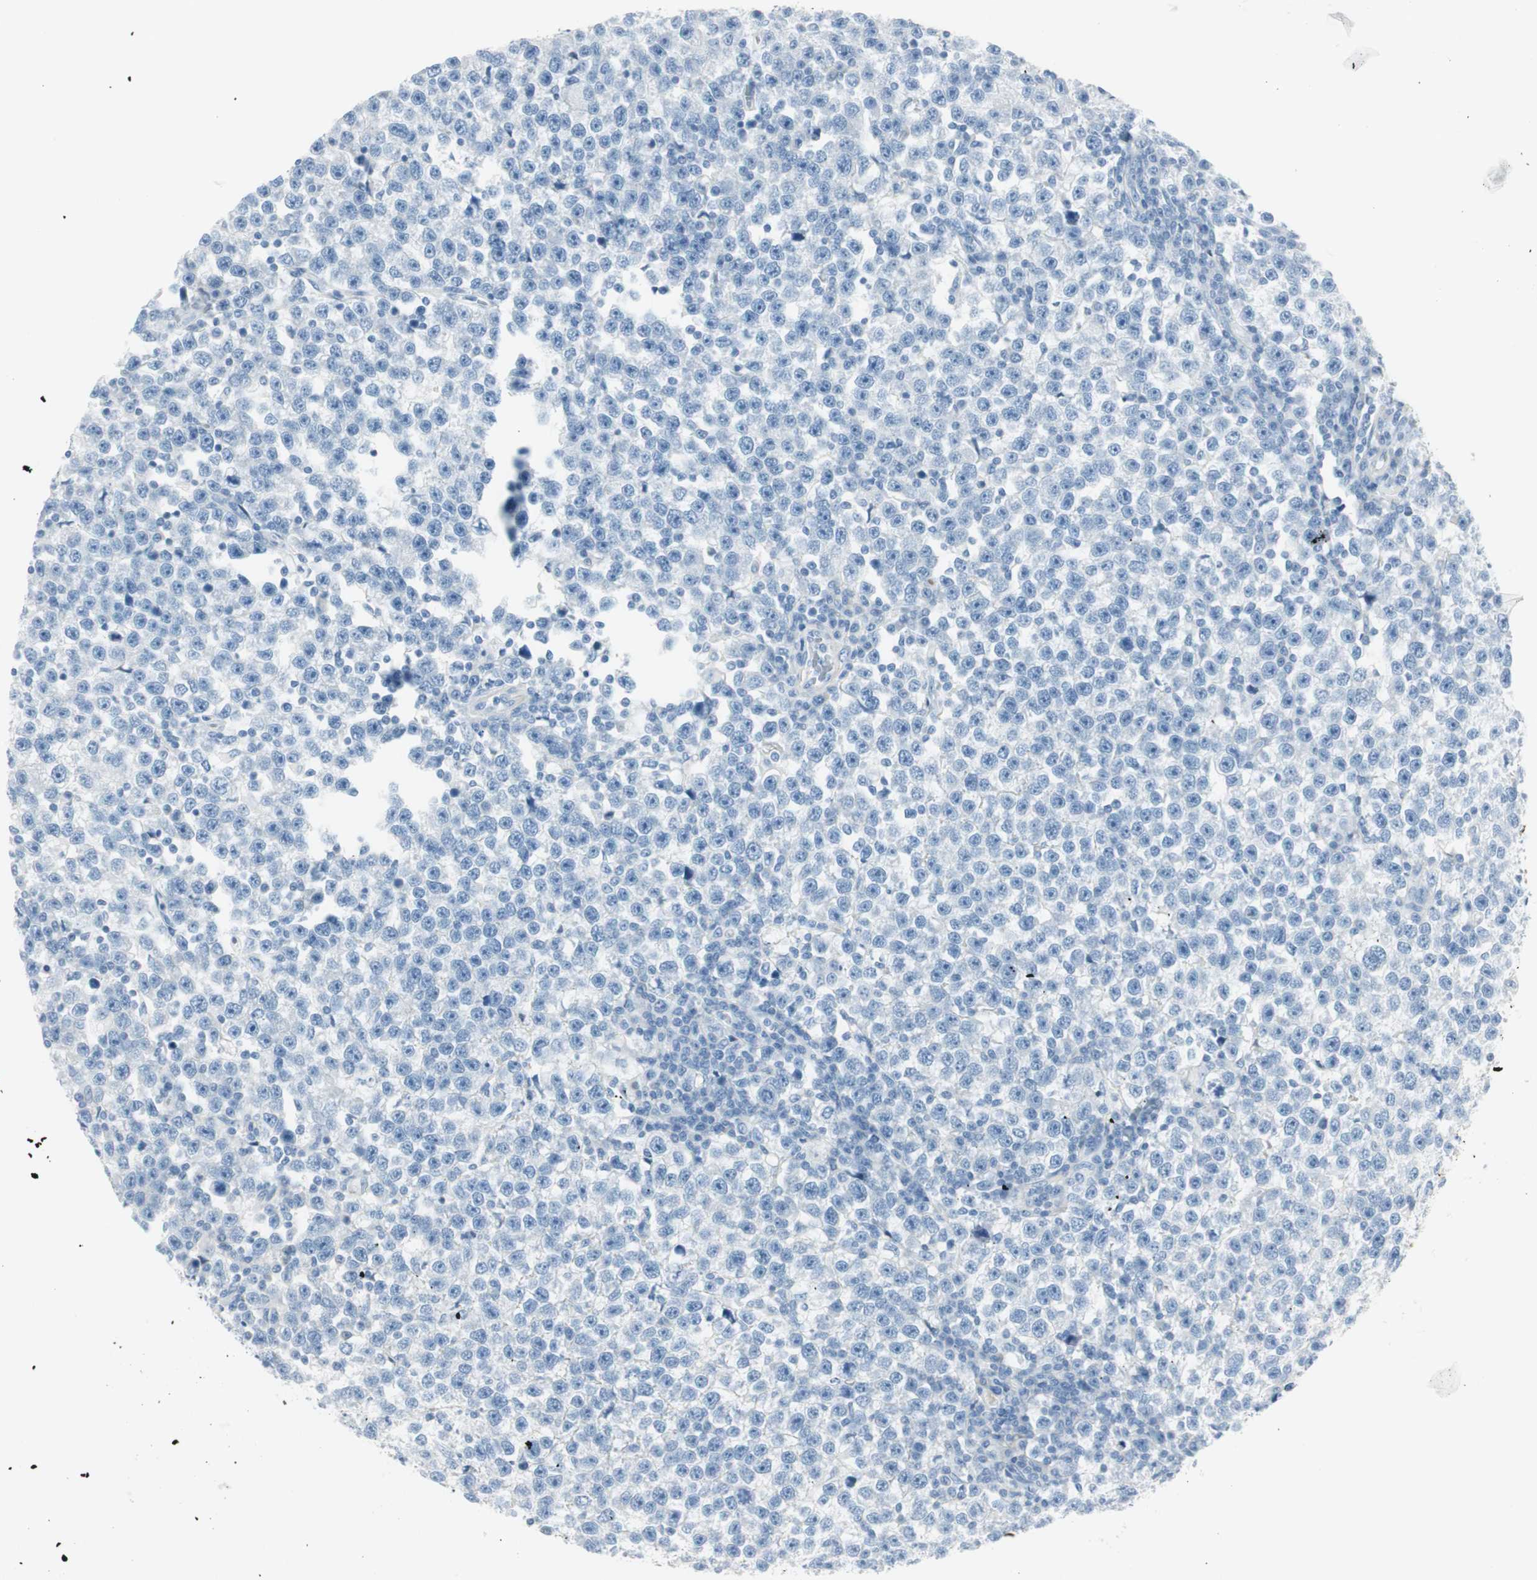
{"staining": {"intensity": "negative", "quantity": "none", "location": "none"}, "tissue": "testis cancer", "cell_type": "Tumor cells", "image_type": "cancer", "snomed": [{"axis": "morphology", "description": "Seminoma, NOS"}, {"axis": "topography", "description": "Testis"}], "caption": "The immunohistochemistry (IHC) histopathology image has no significant staining in tumor cells of testis cancer tissue. Nuclei are stained in blue.", "gene": "CDHR5", "patient": {"sex": "male", "age": 43}}